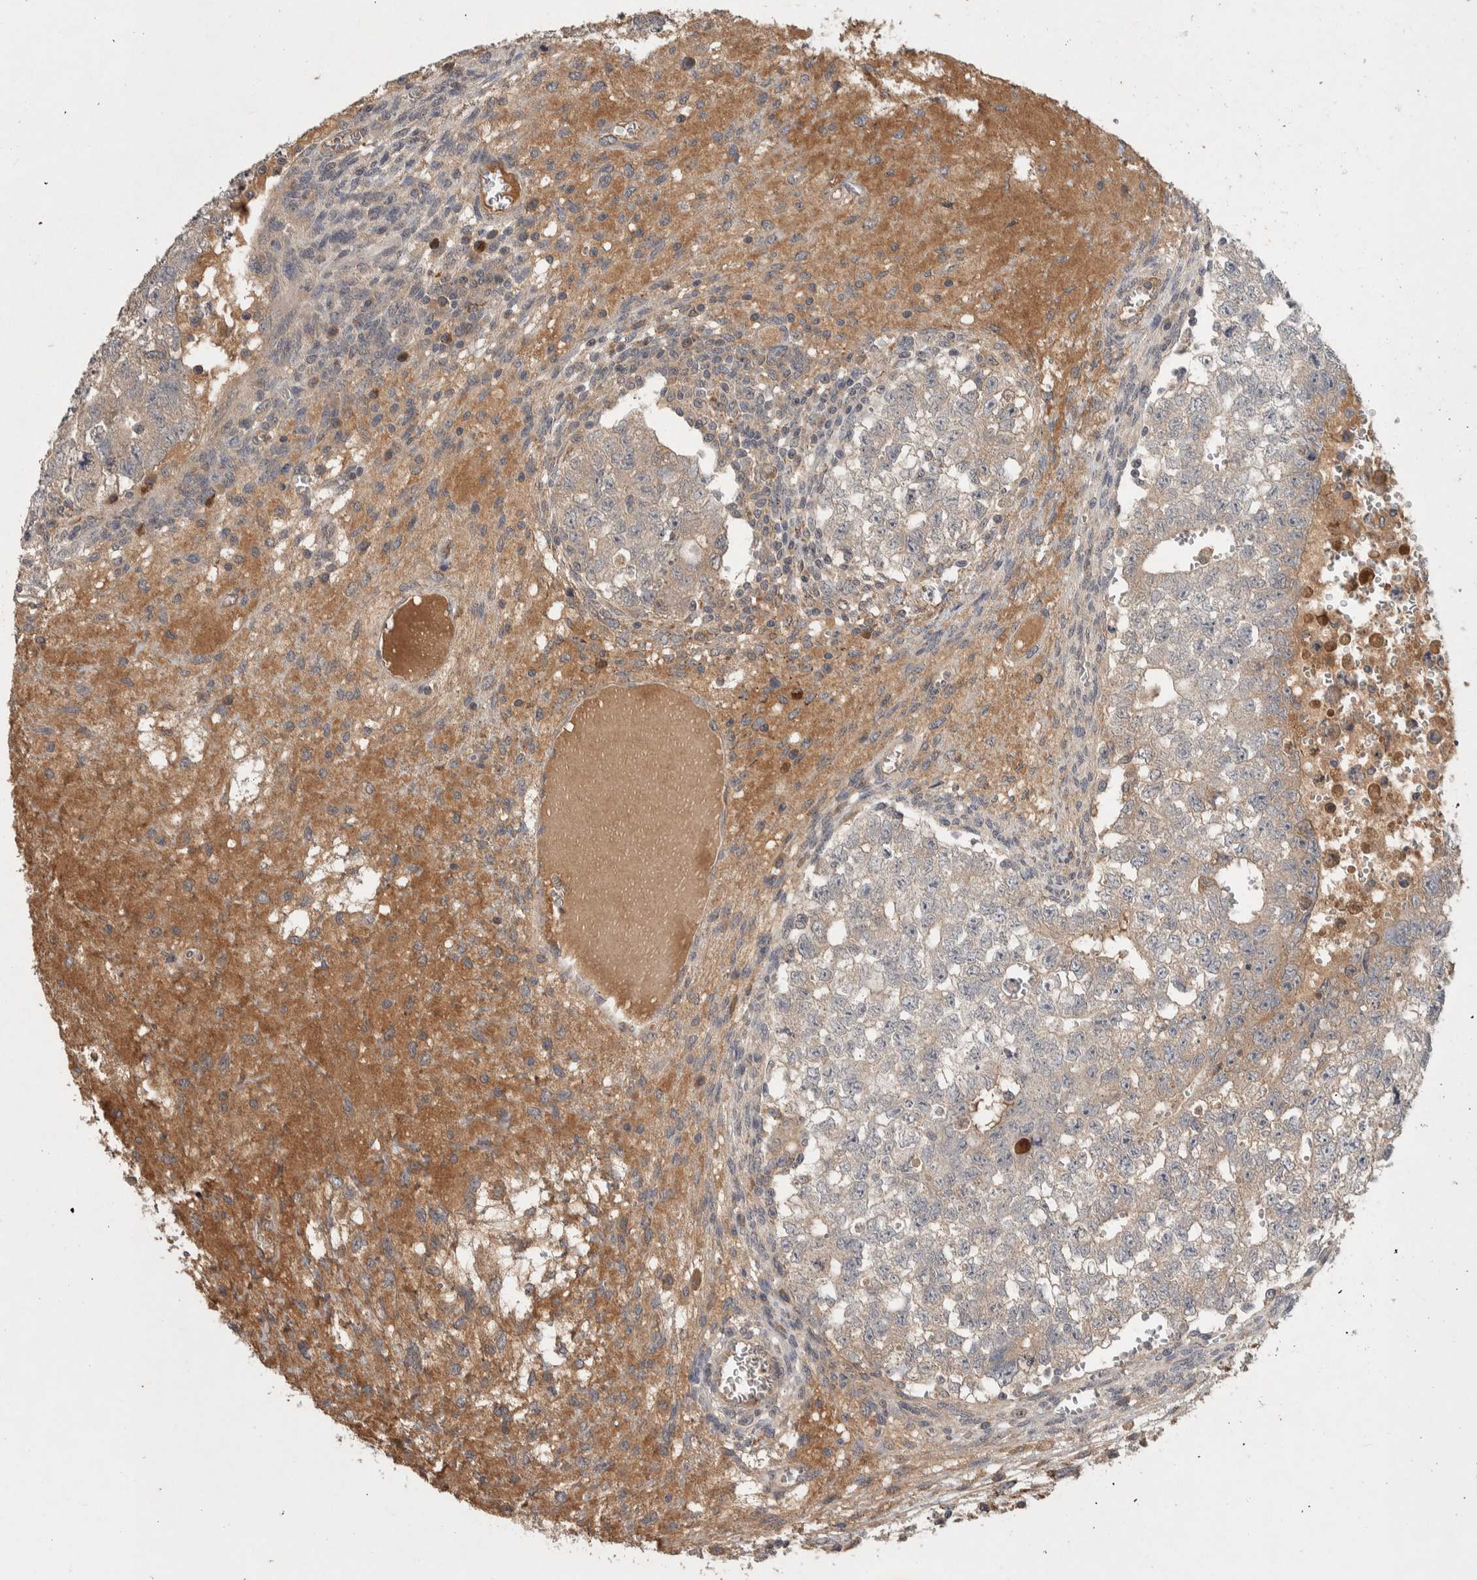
{"staining": {"intensity": "weak", "quantity": "25%-75%", "location": "cytoplasmic/membranous"}, "tissue": "testis cancer", "cell_type": "Tumor cells", "image_type": "cancer", "snomed": [{"axis": "morphology", "description": "Seminoma, NOS"}, {"axis": "morphology", "description": "Carcinoma, Embryonal, NOS"}, {"axis": "topography", "description": "Testis"}], "caption": "Protein staining reveals weak cytoplasmic/membranous staining in approximately 25%-75% of tumor cells in testis cancer. The staining was performed using DAB (3,3'-diaminobenzidine), with brown indicating positive protein expression. Nuclei are stained blue with hematoxylin.", "gene": "CHRM3", "patient": {"sex": "male", "age": 38}}